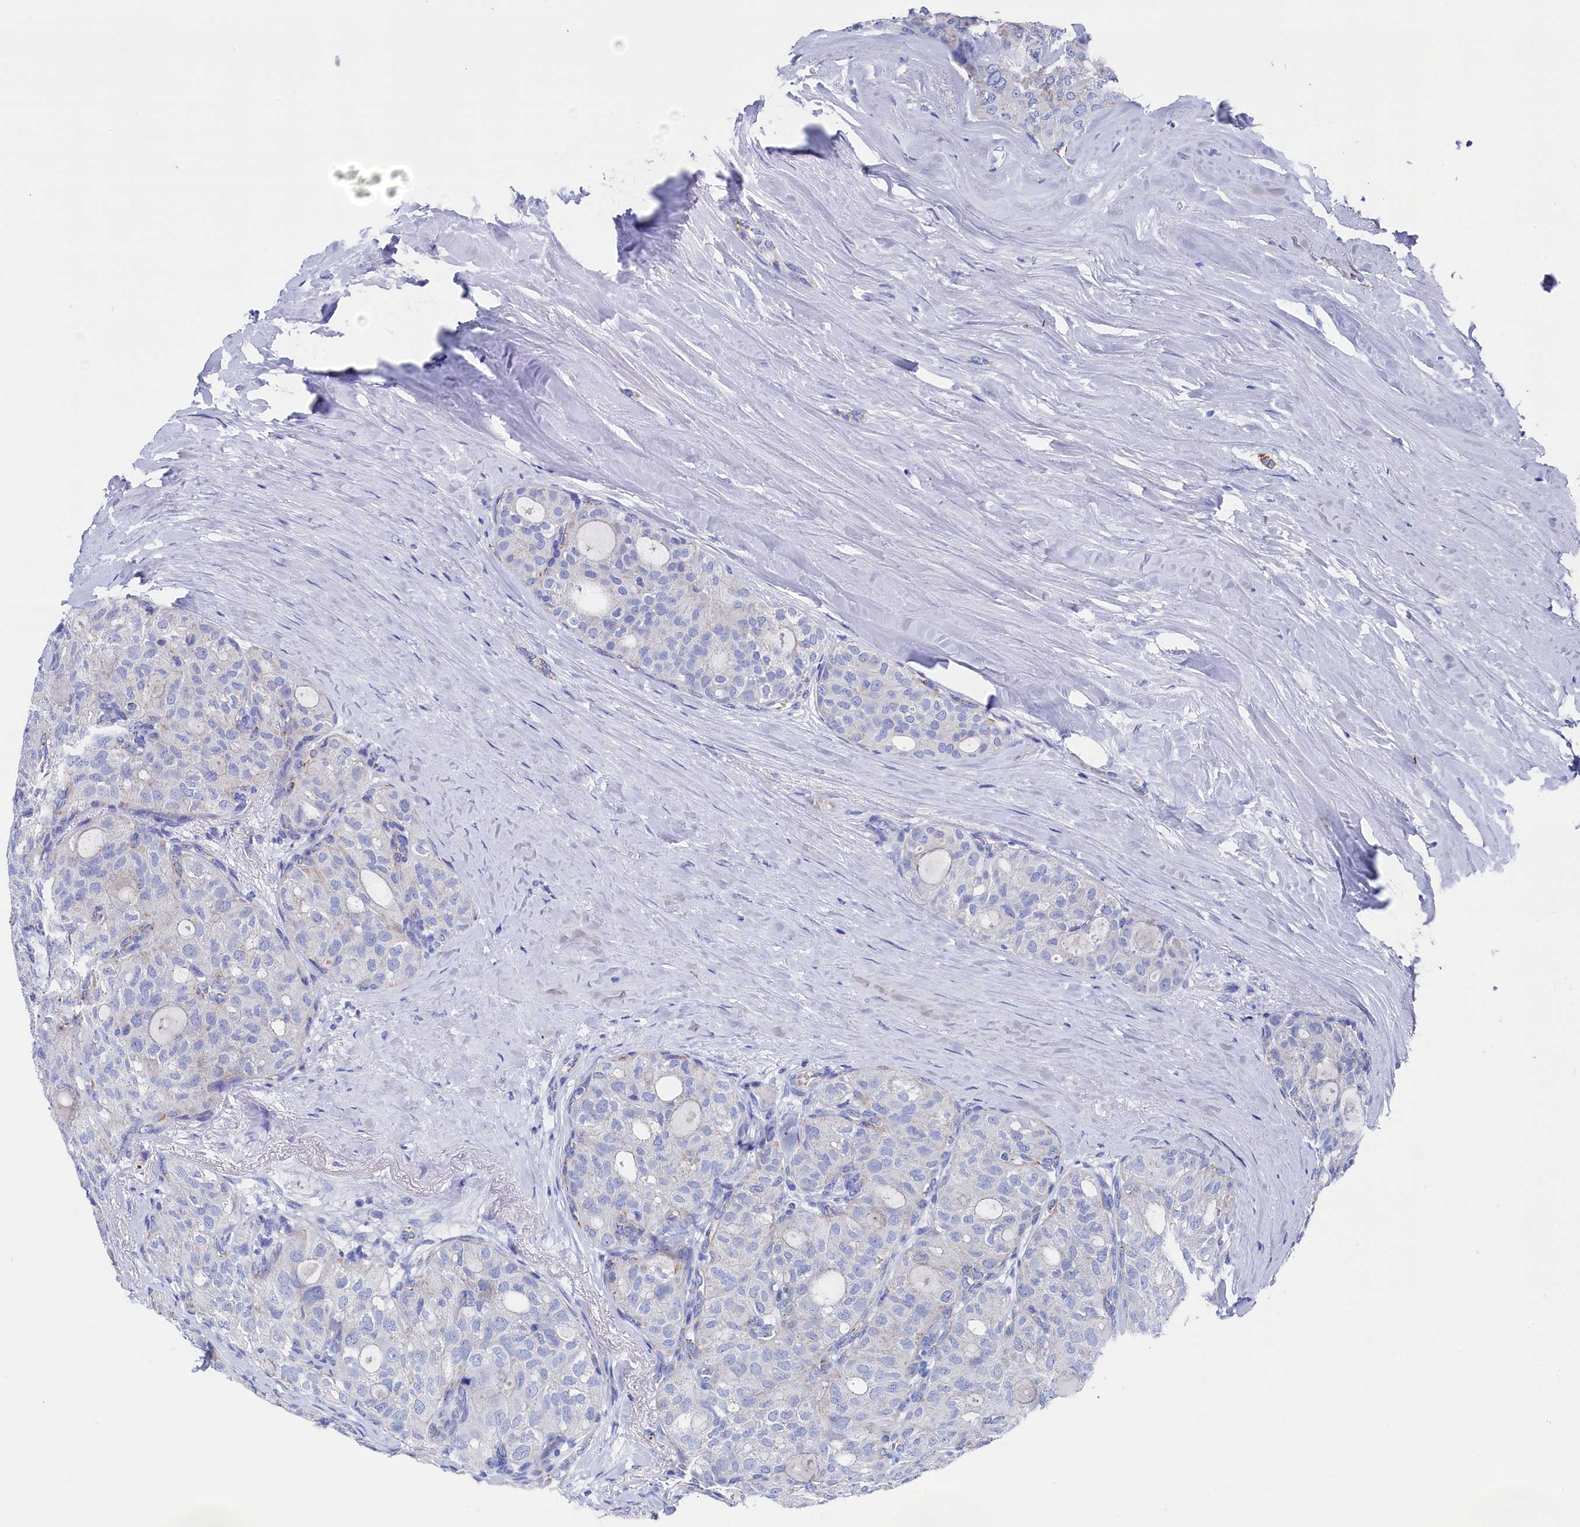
{"staining": {"intensity": "negative", "quantity": "none", "location": "none"}, "tissue": "thyroid cancer", "cell_type": "Tumor cells", "image_type": "cancer", "snomed": [{"axis": "morphology", "description": "Follicular adenoma carcinoma, NOS"}, {"axis": "topography", "description": "Thyroid gland"}], "caption": "IHC histopathology image of neoplastic tissue: thyroid cancer stained with DAB (3,3'-diaminobenzidine) reveals no significant protein positivity in tumor cells.", "gene": "MMAB", "patient": {"sex": "male", "age": 75}}